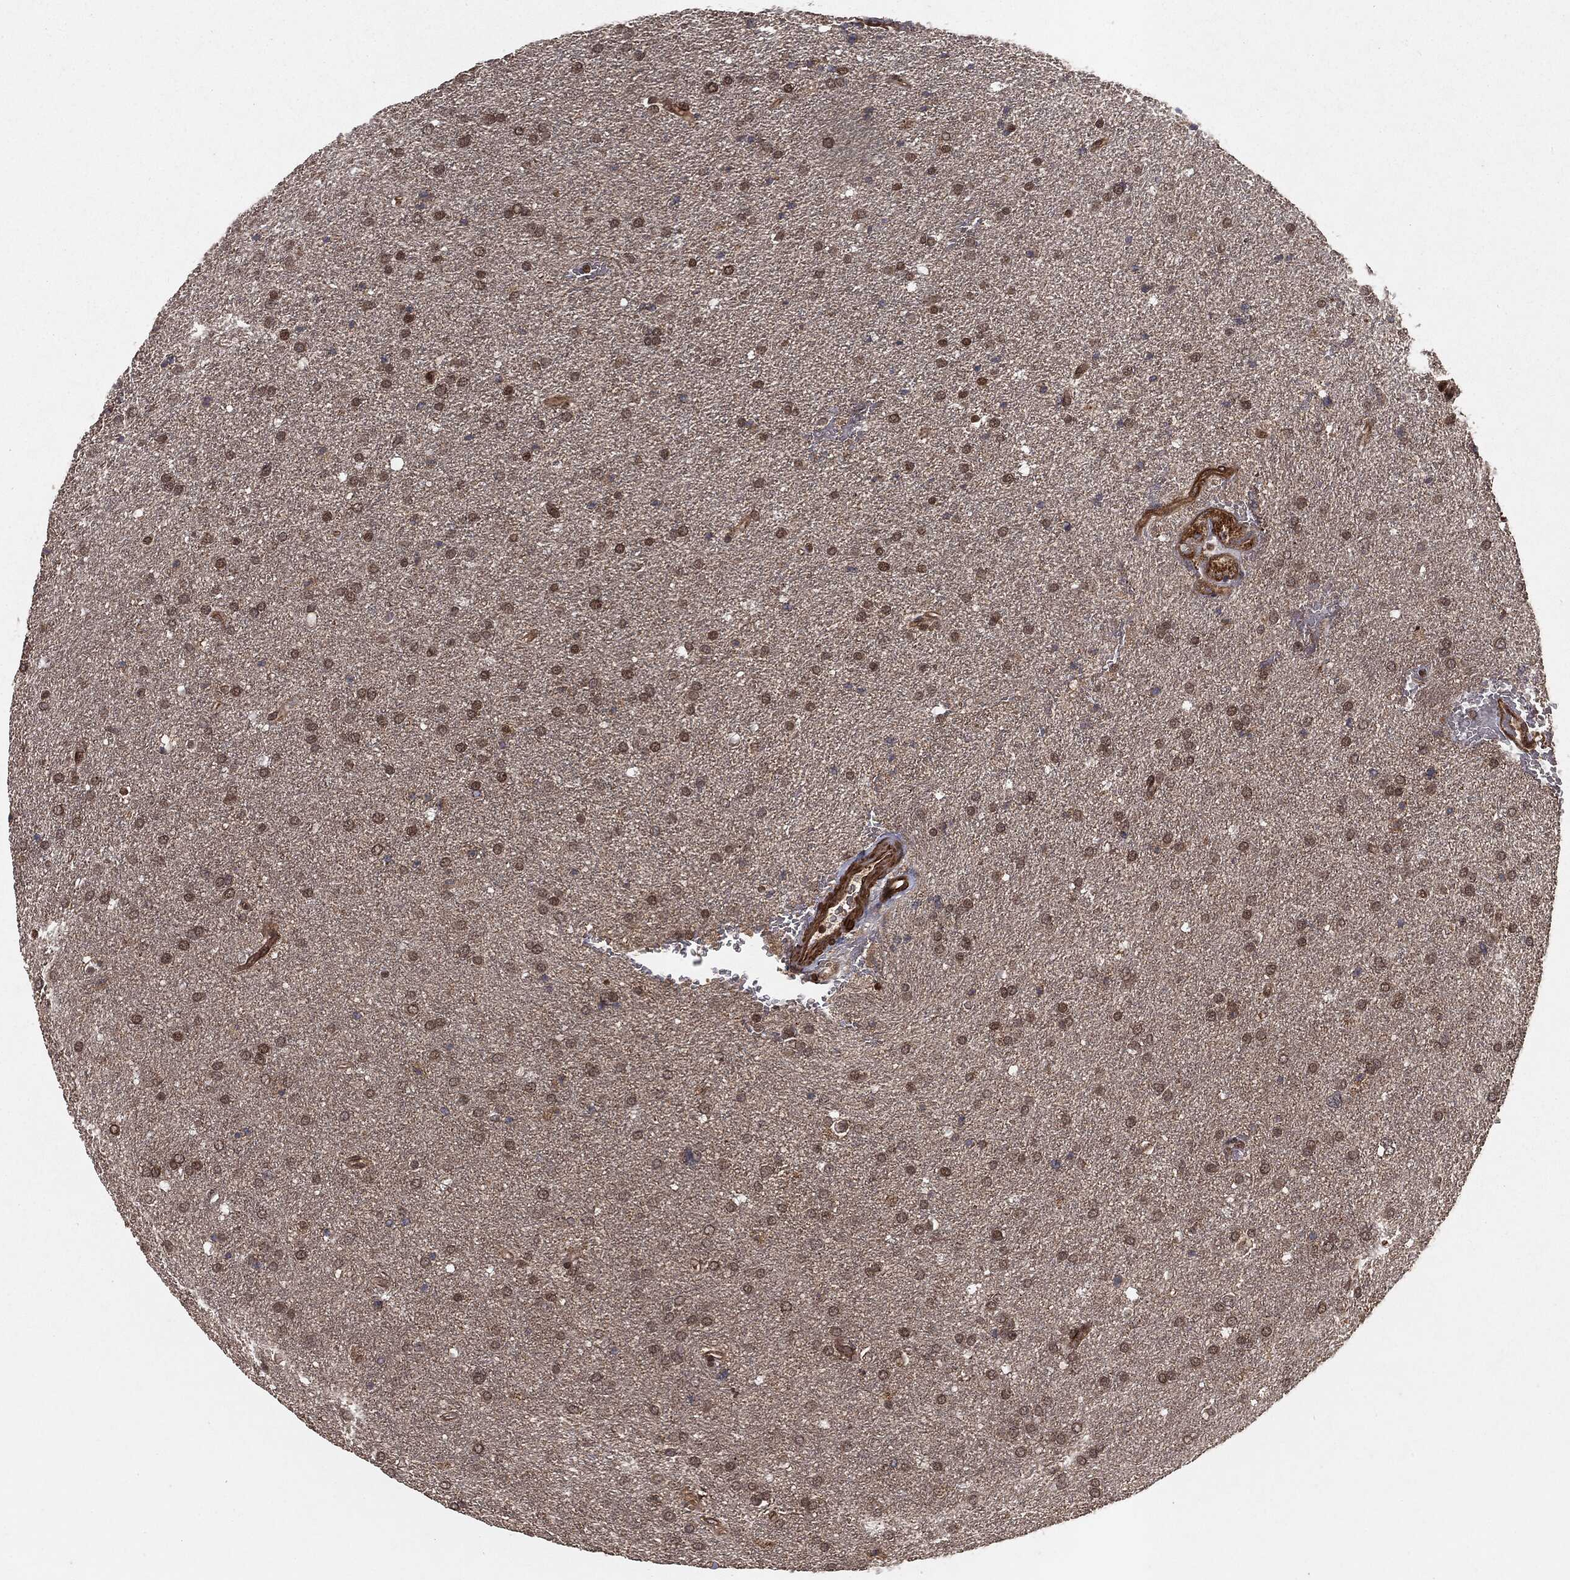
{"staining": {"intensity": "moderate", "quantity": "<25%", "location": "cytoplasmic/membranous,nuclear"}, "tissue": "glioma", "cell_type": "Tumor cells", "image_type": "cancer", "snomed": [{"axis": "morphology", "description": "Glioma, malignant, Low grade"}, {"axis": "topography", "description": "Brain"}], "caption": "A brown stain highlights moderate cytoplasmic/membranous and nuclear staining of a protein in glioma tumor cells.", "gene": "RANBP9", "patient": {"sex": "female", "age": 37}}